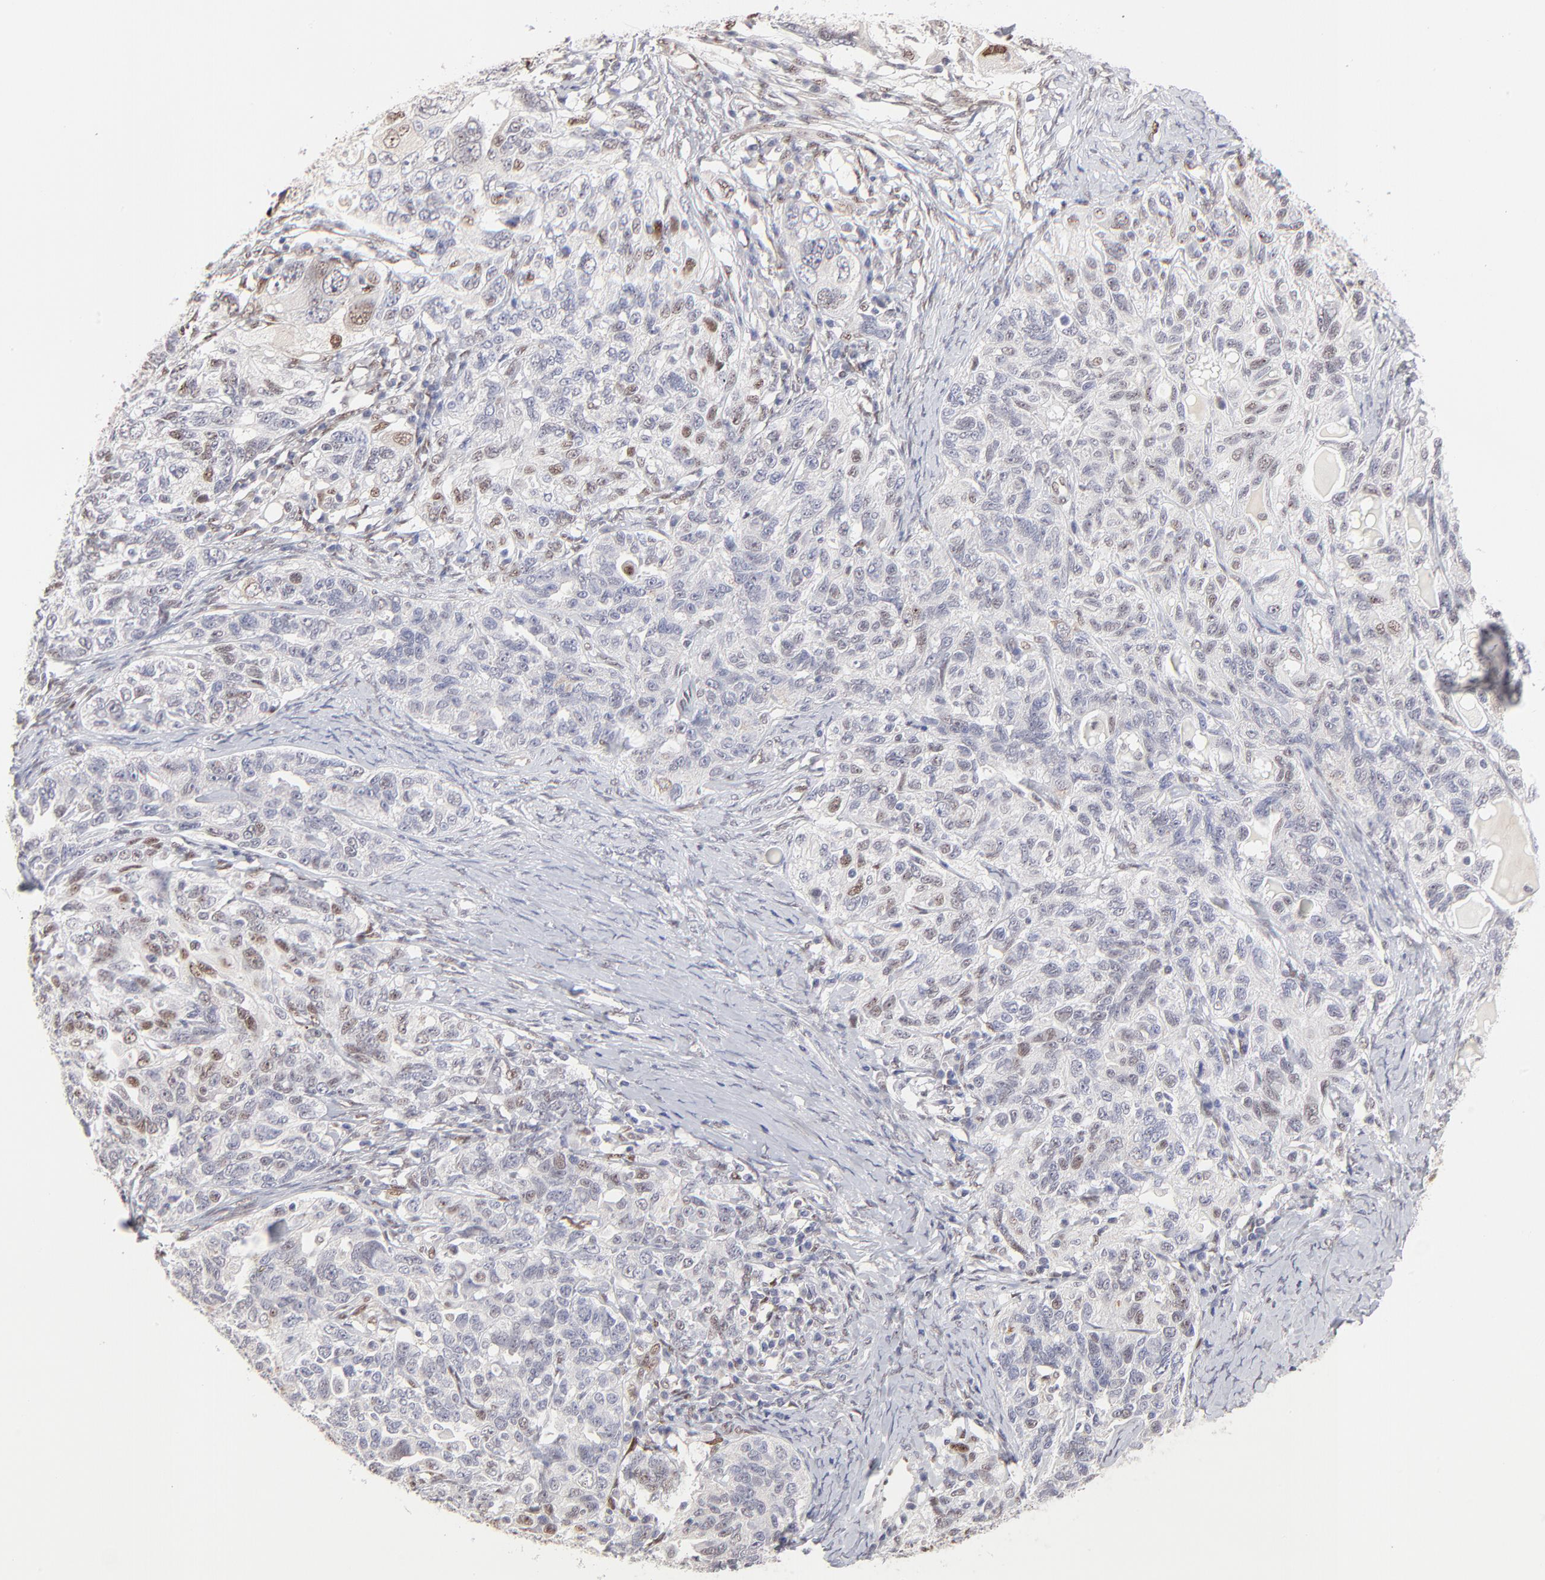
{"staining": {"intensity": "weak", "quantity": "25%-75%", "location": "nuclear"}, "tissue": "ovarian cancer", "cell_type": "Tumor cells", "image_type": "cancer", "snomed": [{"axis": "morphology", "description": "Cystadenocarcinoma, serous, NOS"}, {"axis": "topography", "description": "Ovary"}], "caption": "The micrograph reveals immunohistochemical staining of ovarian cancer (serous cystadenocarcinoma). There is weak nuclear expression is appreciated in about 25%-75% of tumor cells.", "gene": "STAT3", "patient": {"sex": "female", "age": 82}}